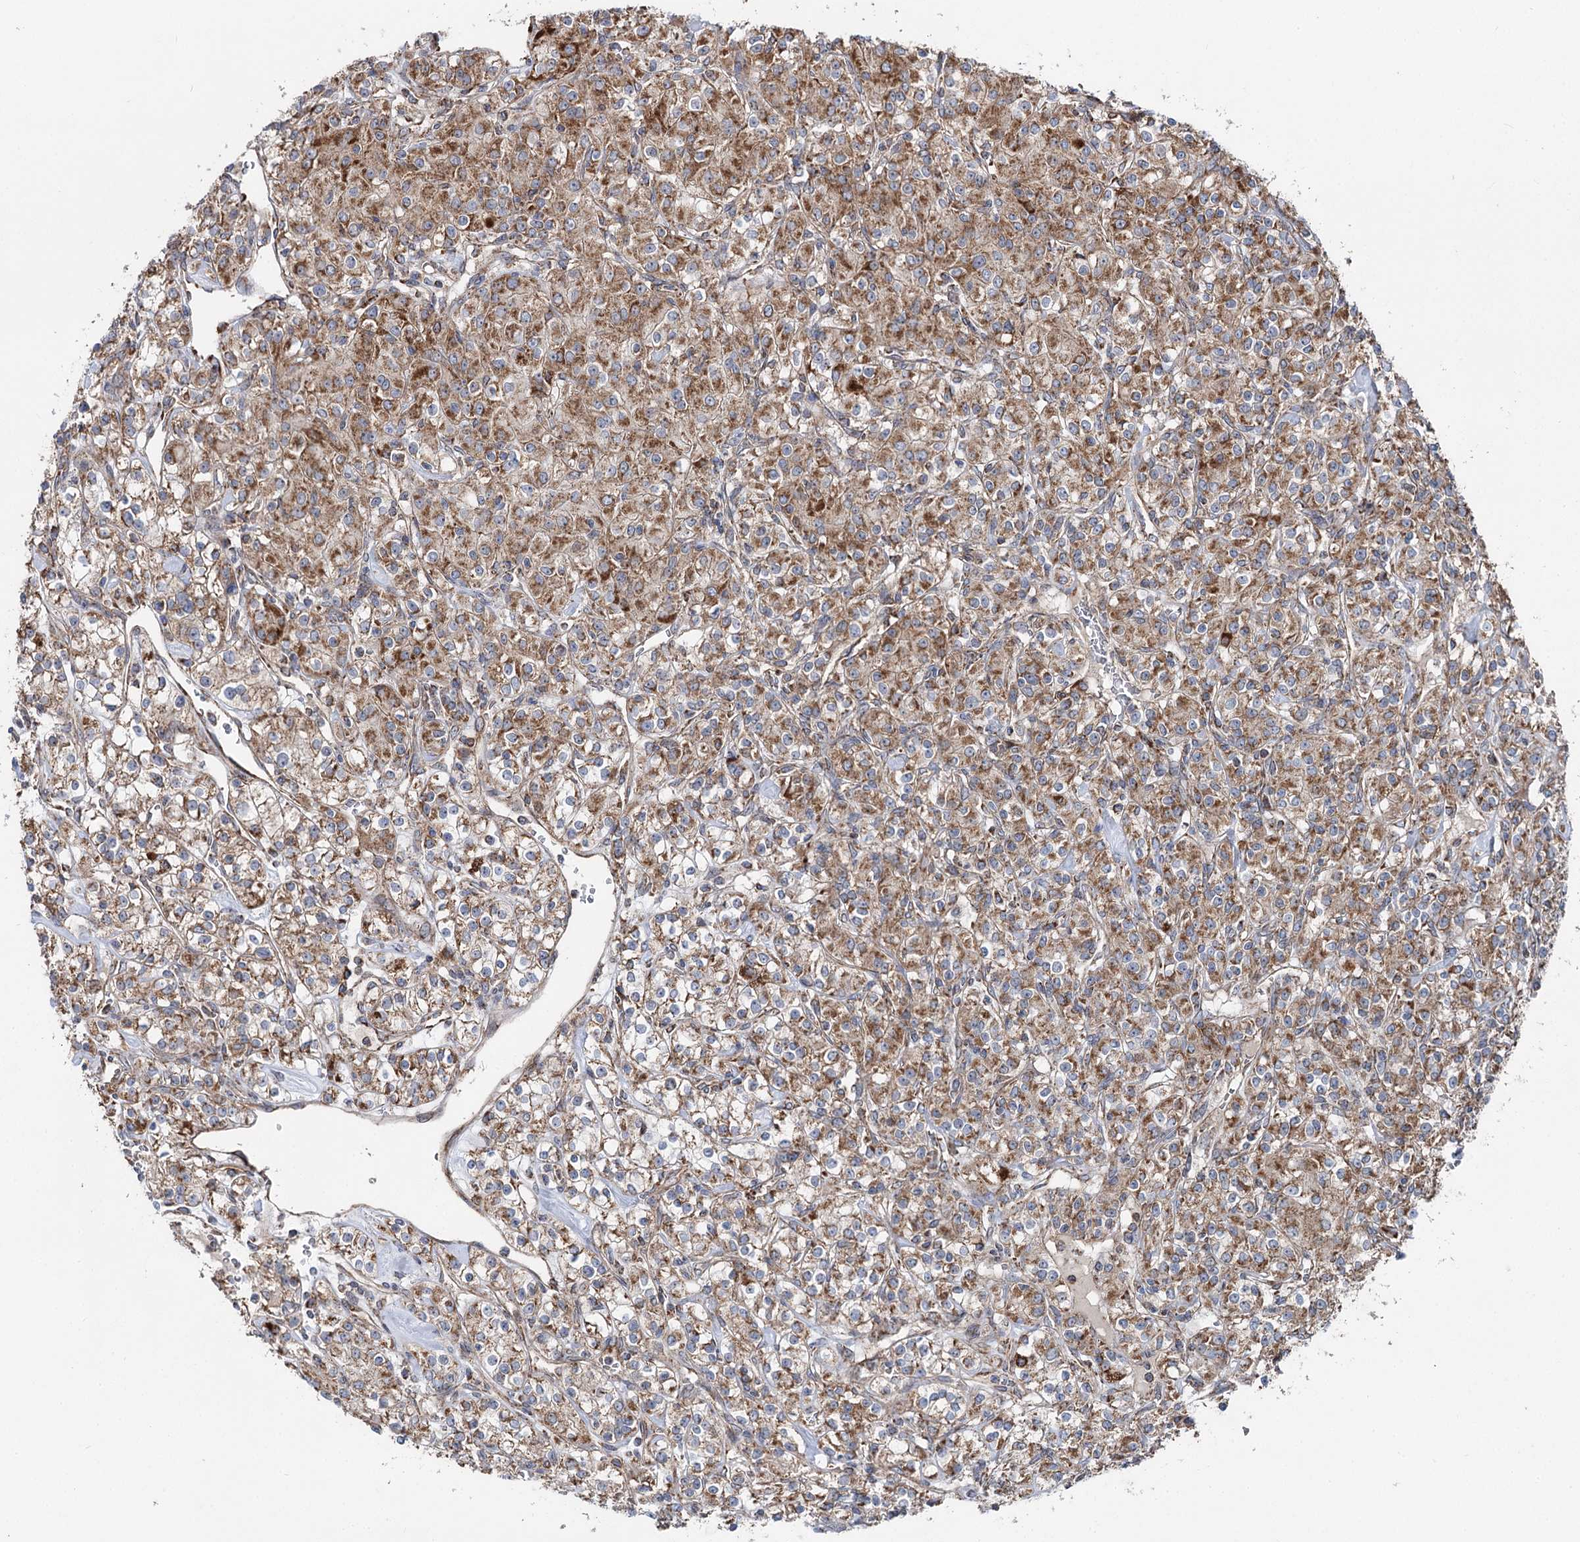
{"staining": {"intensity": "moderate", "quantity": ">75%", "location": "cytoplasmic/membranous"}, "tissue": "renal cancer", "cell_type": "Tumor cells", "image_type": "cancer", "snomed": [{"axis": "morphology", "description": "Adenocarcinoma, NOS"}, {"axis": "topography", "description": "Kidney"}], "caption": "Immunohistochemistry (DAB (3,3'-diaminobenzidine)) staining of human renal adenocarcinoma reveals moderate cytoplasmic/membranous protein expression in approximately >75% of tumor cells.", "gene": "MSANTD2", "patient": {"sex": "male", "age": 77}}